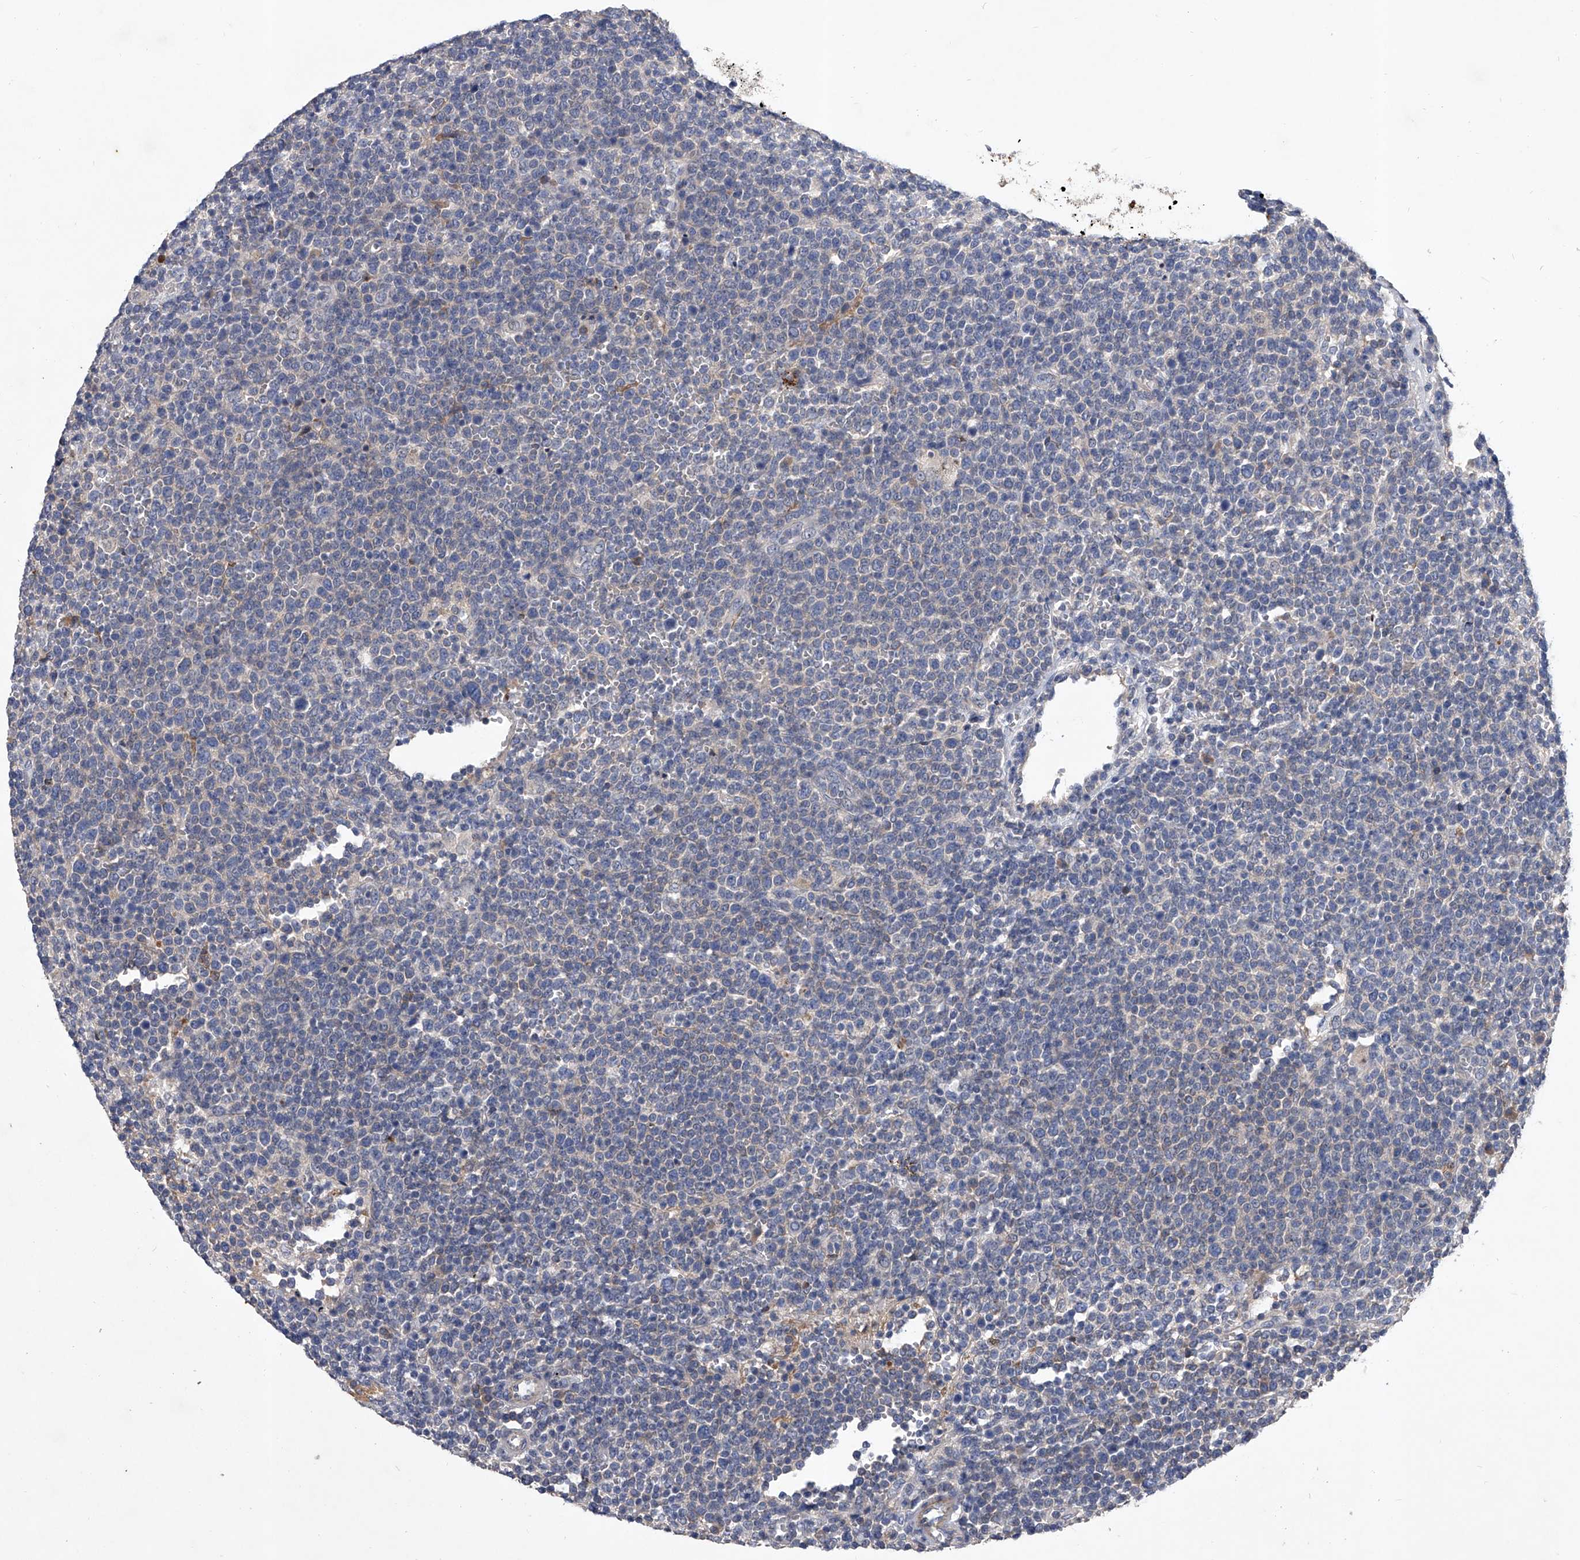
{"staining": {"intensity": "negative", "quantity": "none", "location": "none"}, "tissue": "lymphoma", "cell_type": "Tumor cells", "image_type": "cancer", "snomed": [{"axis": "morphology", "description": "Malignant lymphoma, non-Hodgkin's type, High grade"}, {"axis": "topography", "description": "Lymph node"}], "caption": "DAB (3,3'-diaminobenzidine) immunohistochemical staining of lymphoma exhibits no significant staining in tumor cells.", "gene": "C5", "patient": {"sex": "male", "age": 61}}